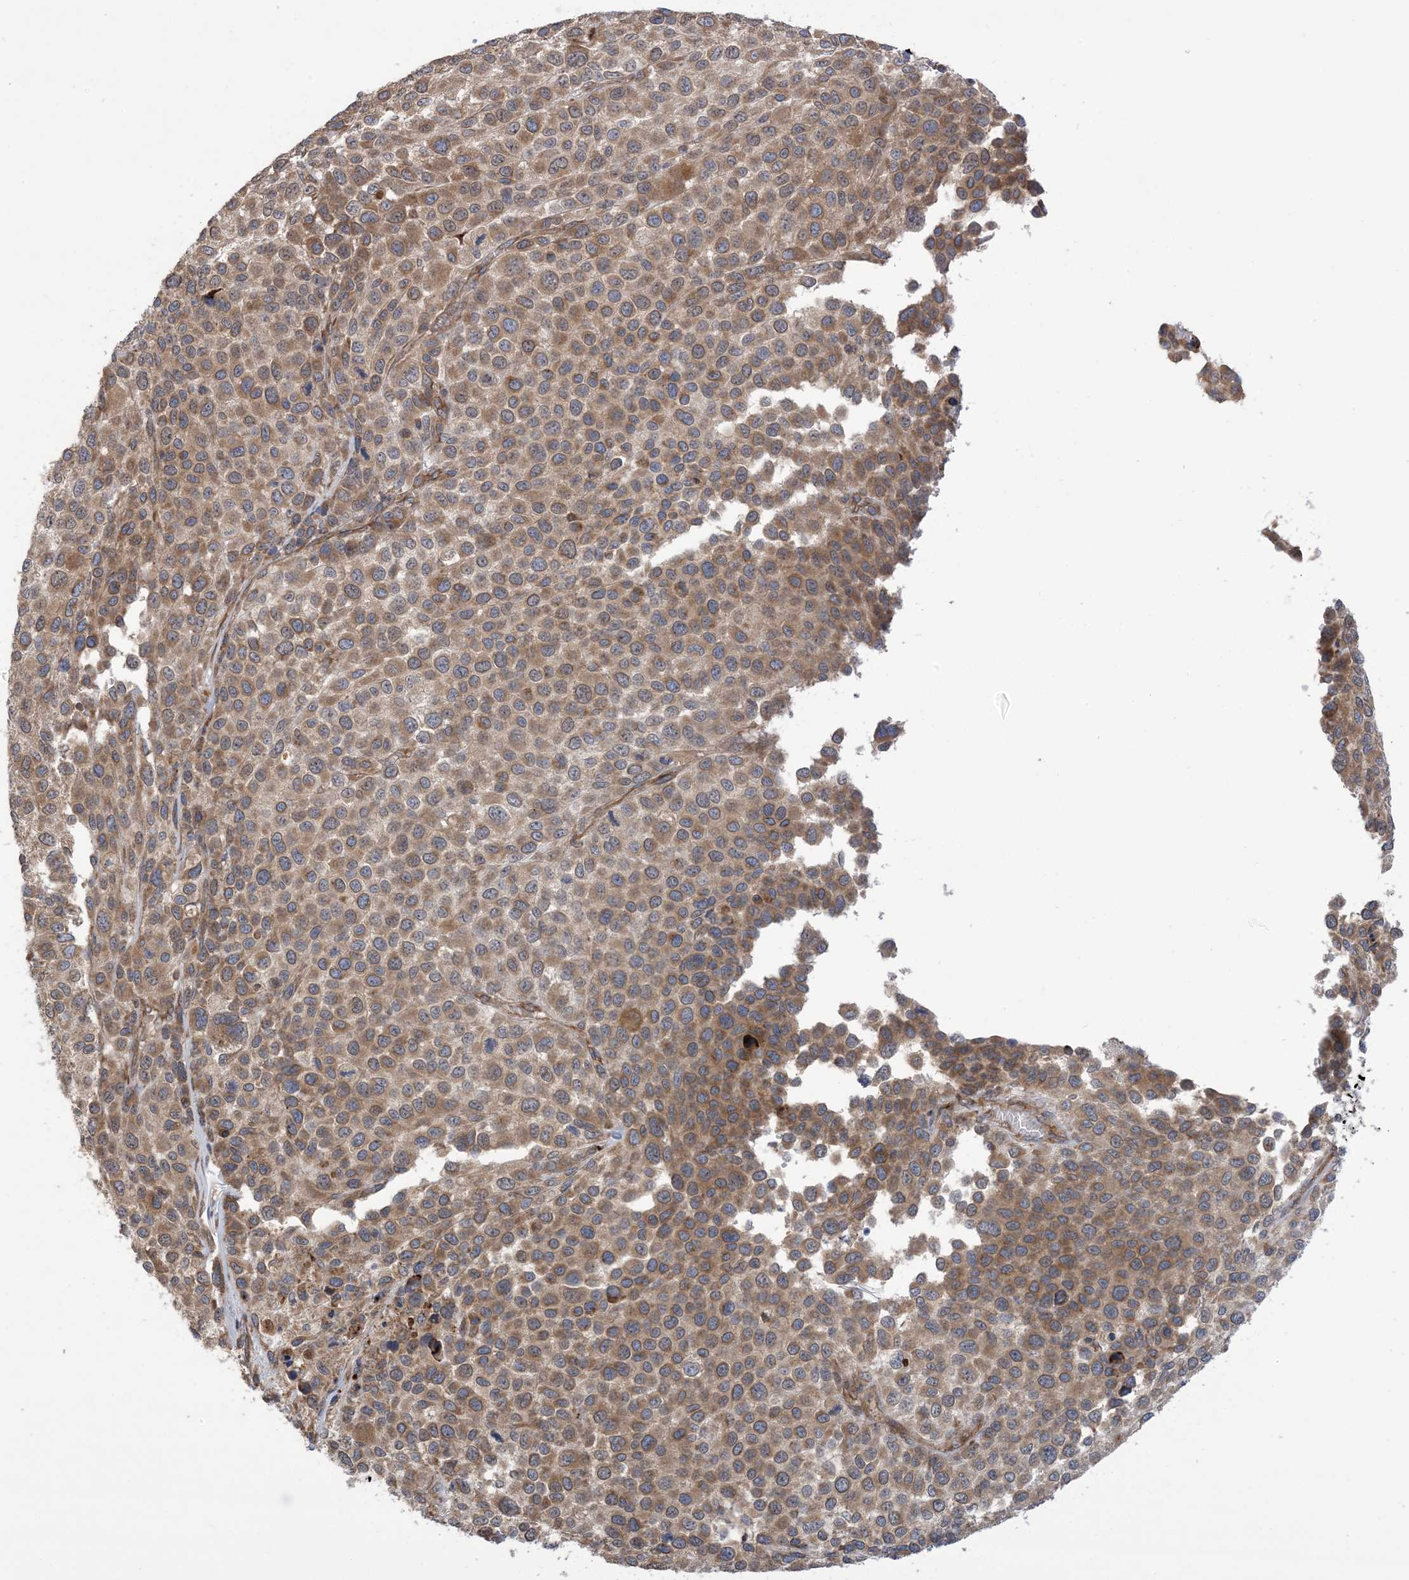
{"staining": {"intensity": "moderate", "quantity": ">75%", "location": "cytoplasmic/membranous"}, "tissue": "melanoma", "cell_type": "Tumor cells", "image_type": "cancer", "snomed": [{"axis": "morphology", "description": "Malignant melanoma, NOS"}, {"axis": "topography", "description": "Skin of trunk"}], "caption": "DAB (3,3'-diaminobenzidine) immunohistochemical staining of human malignant melanoma demonstrates moderate cytoplasmic/membranous protein staining in approximately >75% of tumor cells. (DAB = brown stain, brightfield microscopy at high magnification).", "gene": "CLEC16A", "patient": {"sex": "male", "age": 71}}